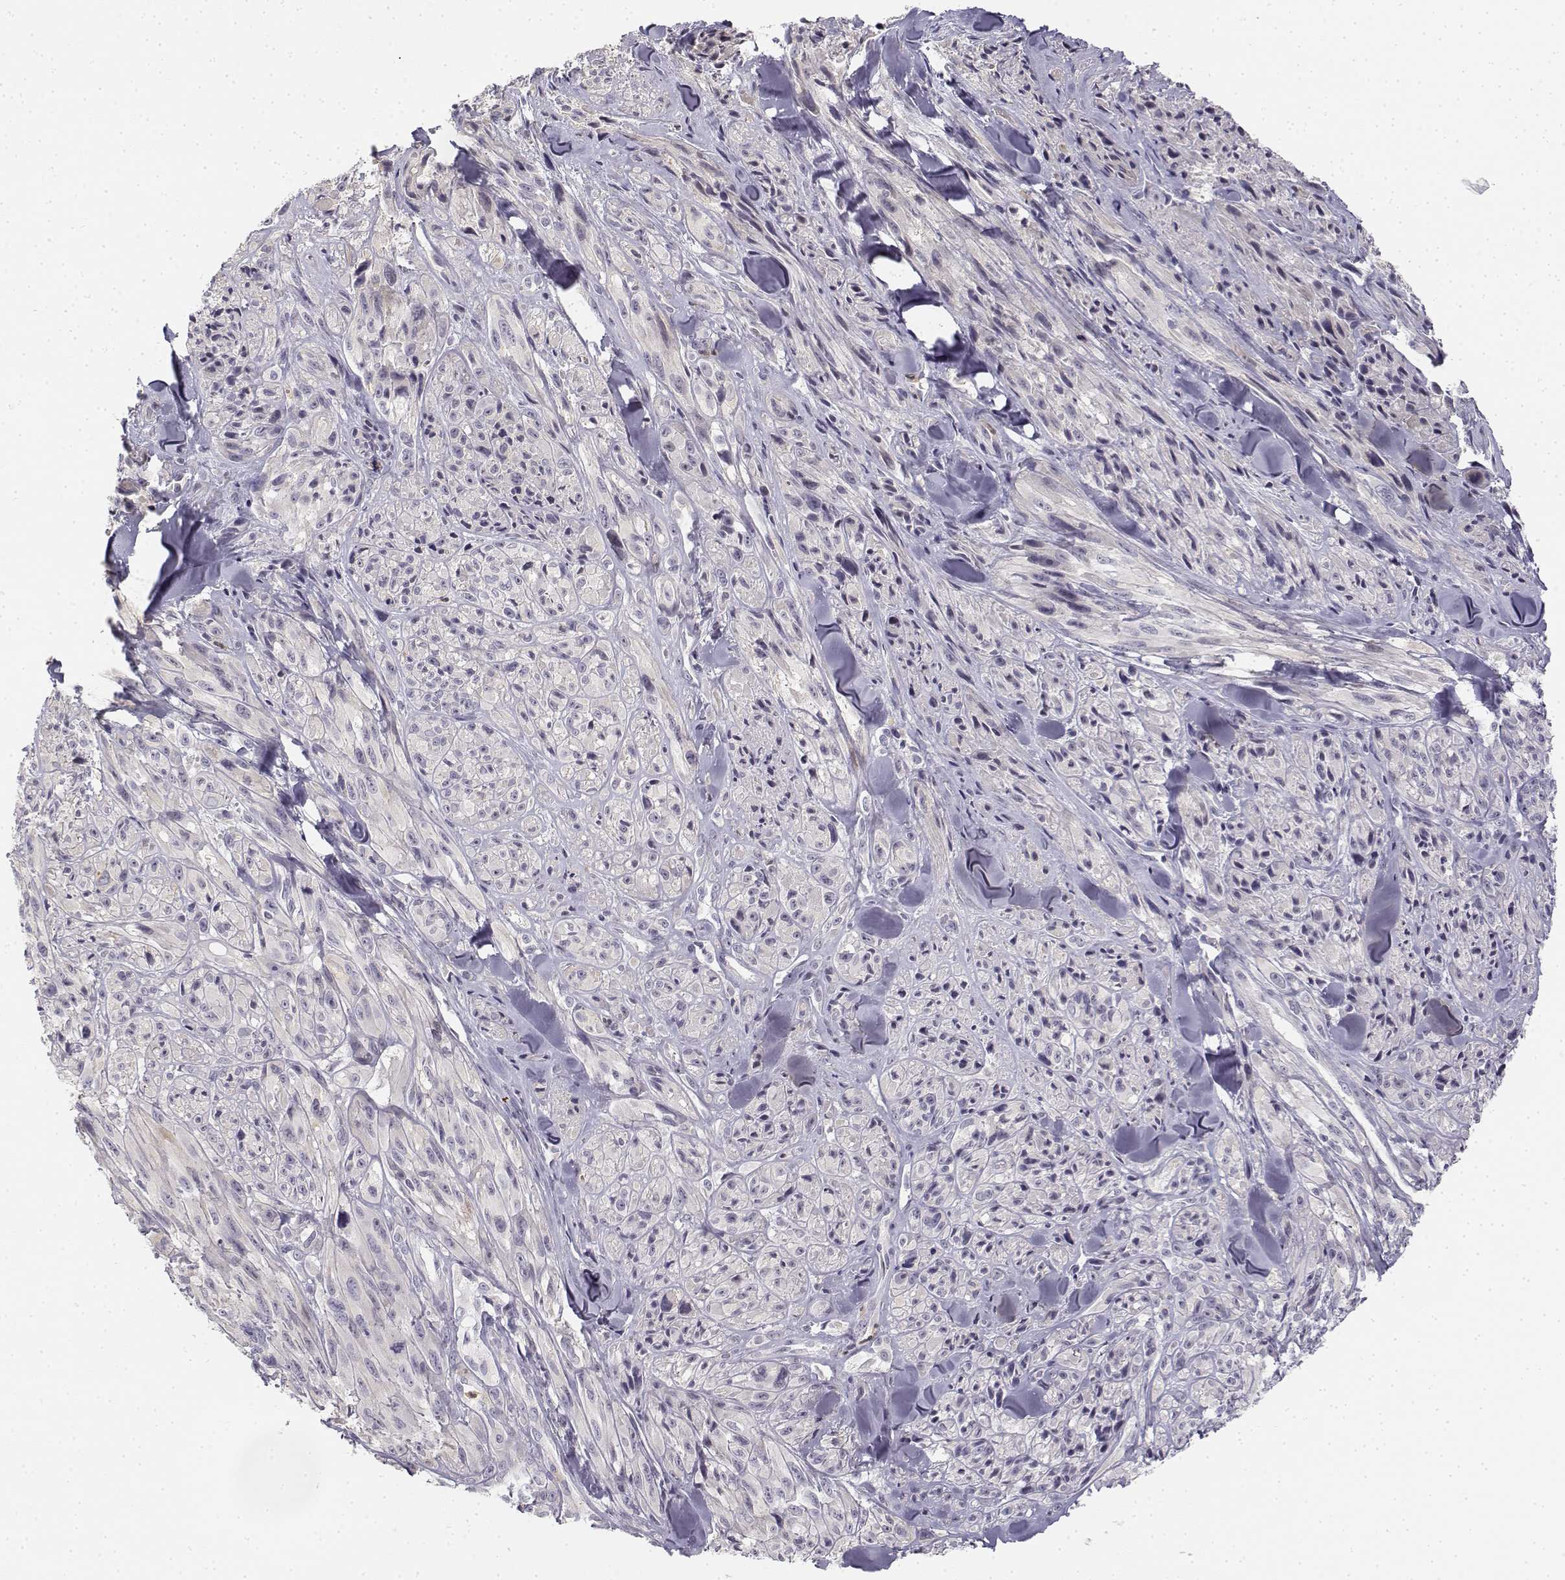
{"staining": {"intensity": "negative", "quantity": "none", "location": "none"}, "tissue": "melanoma", "cell_type": "Tumor cells", "image_type": "cancer", "snomed": [{"axis": "morphology", "description": "Malignant melanoma, NOS"}, {"axis": "topography", "description": "Skin"}], "caption": "A high-resolution image shows immunohistochemistry staining of melanoma, which shows no significant expression in tumor cells.", "gene": "GLIPR1L2", "patient": {"sex": "male", "age": 67}}